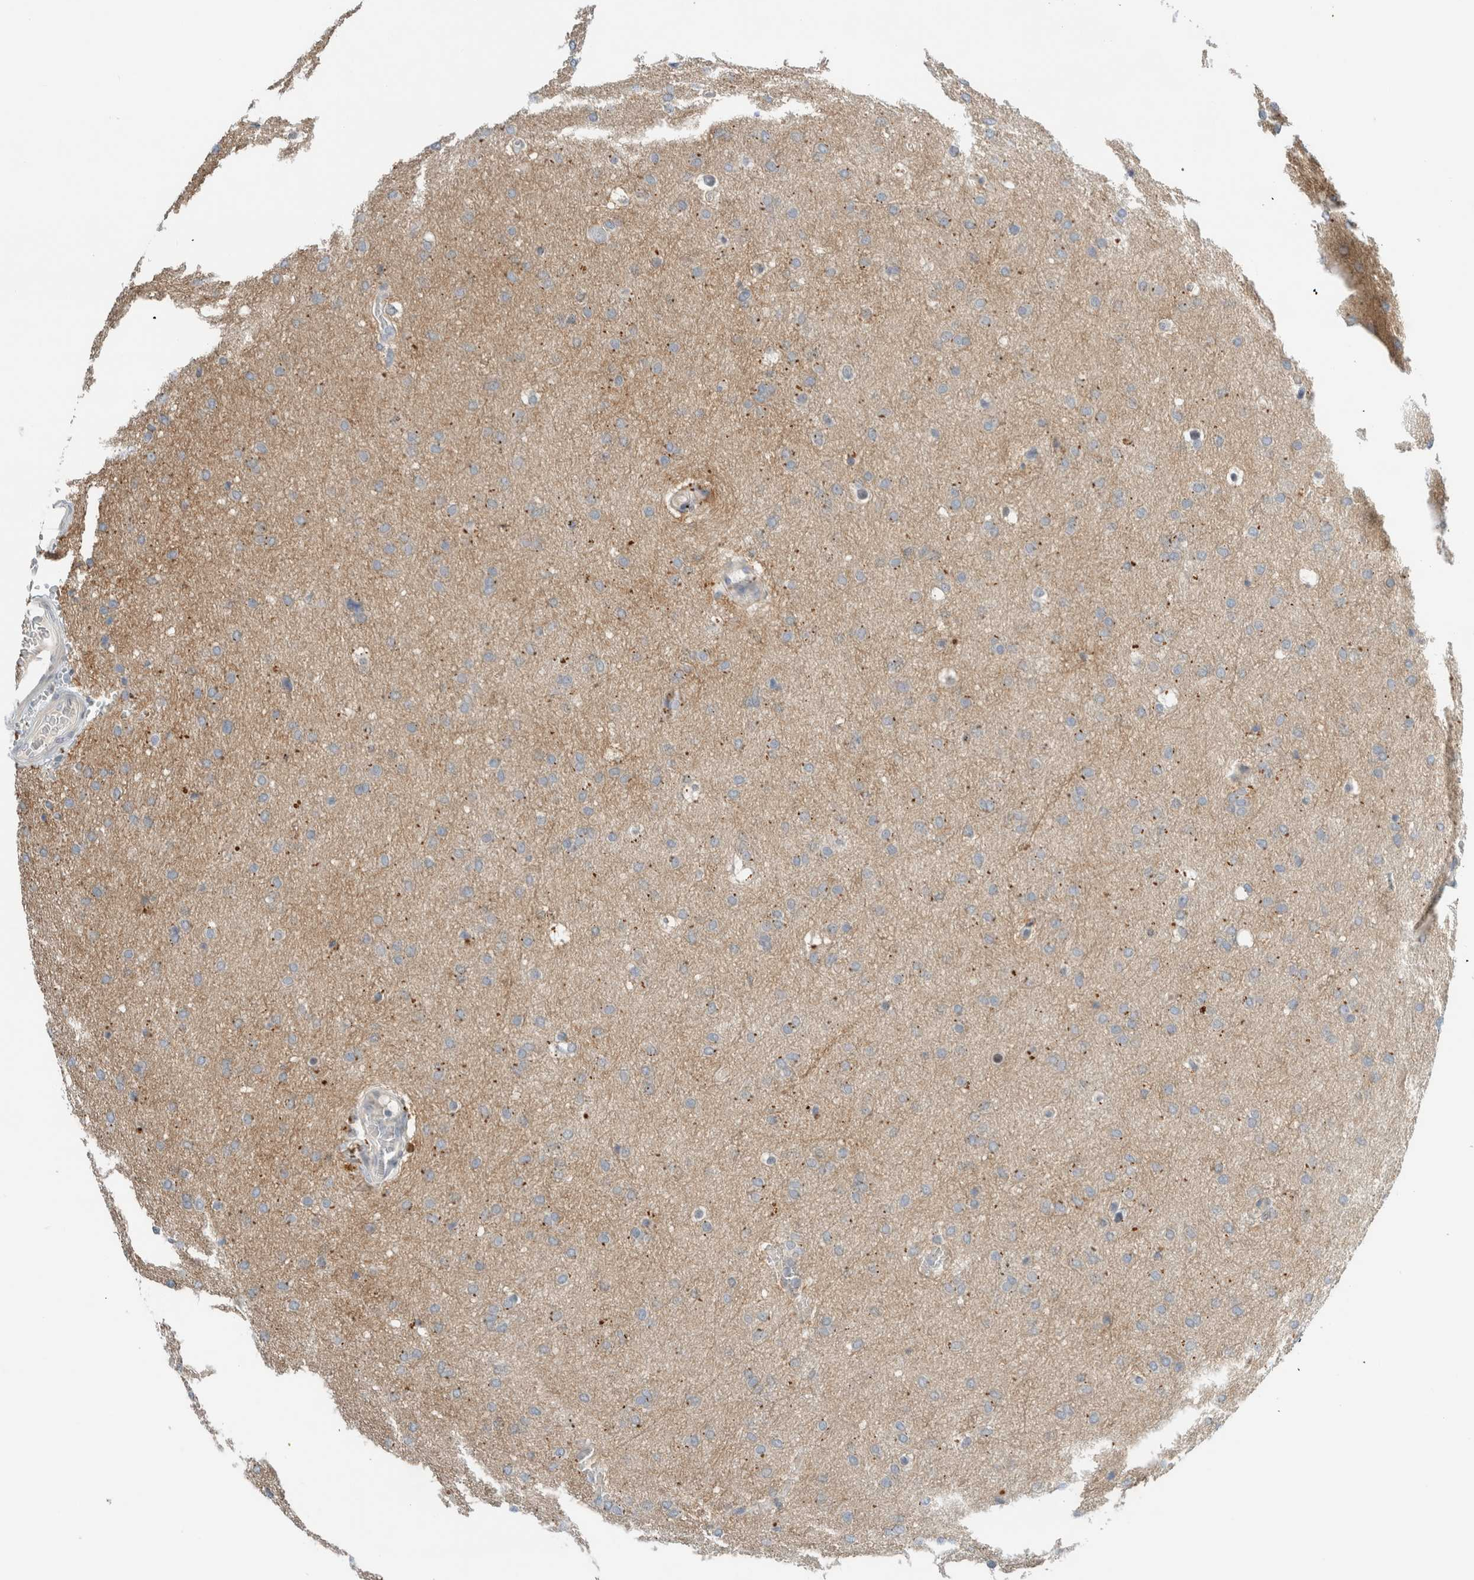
{"staining": {"intensity": "moderate", "quantity": "<25%", "location": "cytoplasmic/membranous"}, "tissue": "glioma", "cell_type": "Tumor cells", "image_type": "cancer", "snomed": [{"axis": "morphology", "description": "Glioma, malignant, Low grade"}, {"axis": "topography", "description": "Brain"}], "caption": "This is an image of immunohistochemistry staining of glioma, which shows moderate expression in the cytoplasmic/membranous of tumor cells.", "gene": "ERCC6L2", "patient": {"sex": "female", "age": 37}}